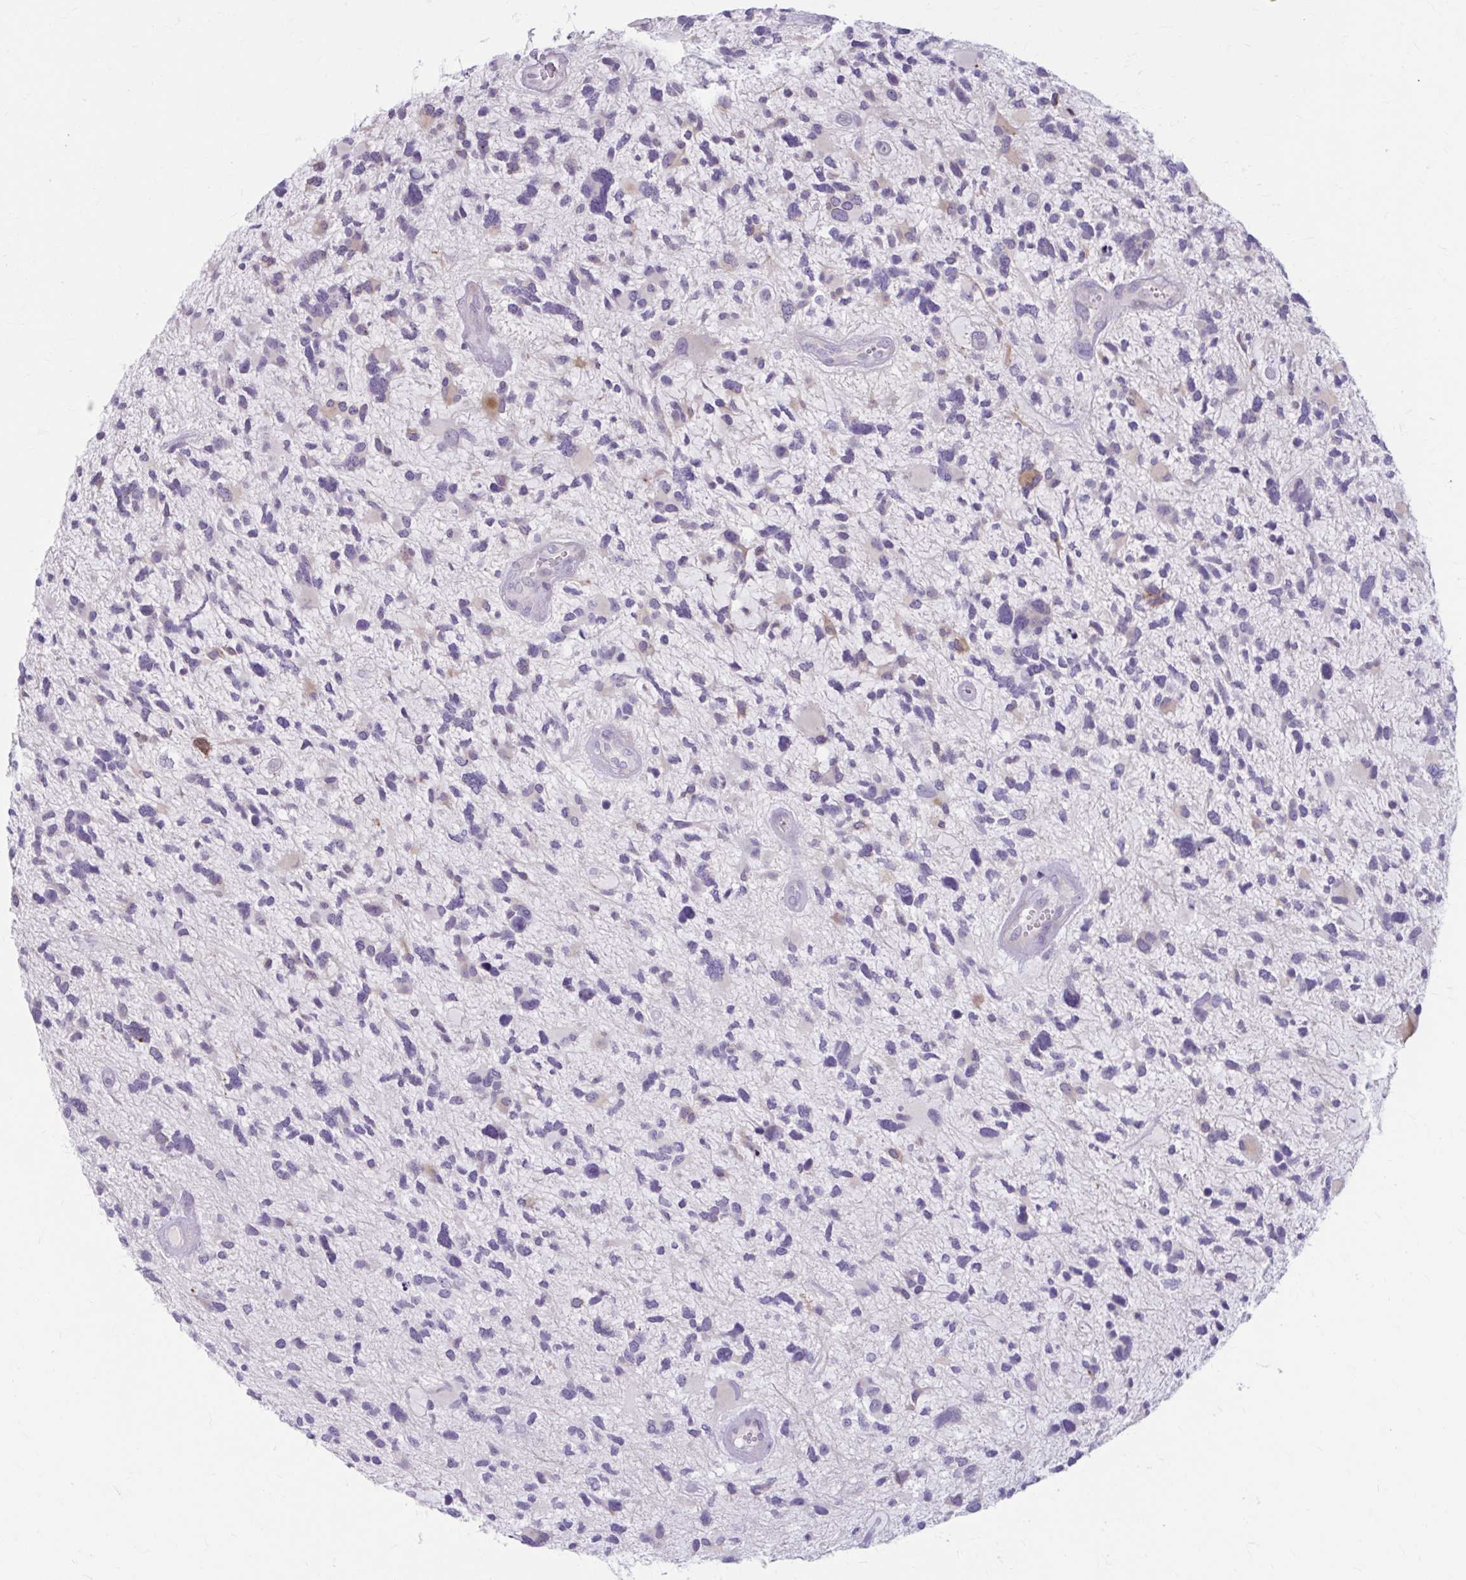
{"staining": {"intensity": "moderate", "quantity": "<25%", "location": "cytoplasmic/membranous"}, "tissue": "glioma", "cell_type": "Tumor cells", "image_type": "cancer", "snomed": [{"axis": "morphology", "description": "Glioma, malignant, High grade"}, {"axis": "topography", "description": "Brain"}], "caption": "Tumor cells reveal low levels of moderate cytoplasmic/membranous positivity in approximately <25% of cells in human malignant glioma (high-grade).", "gene": "MSMO1", "patient": {"sex": "female", "age": 11}}